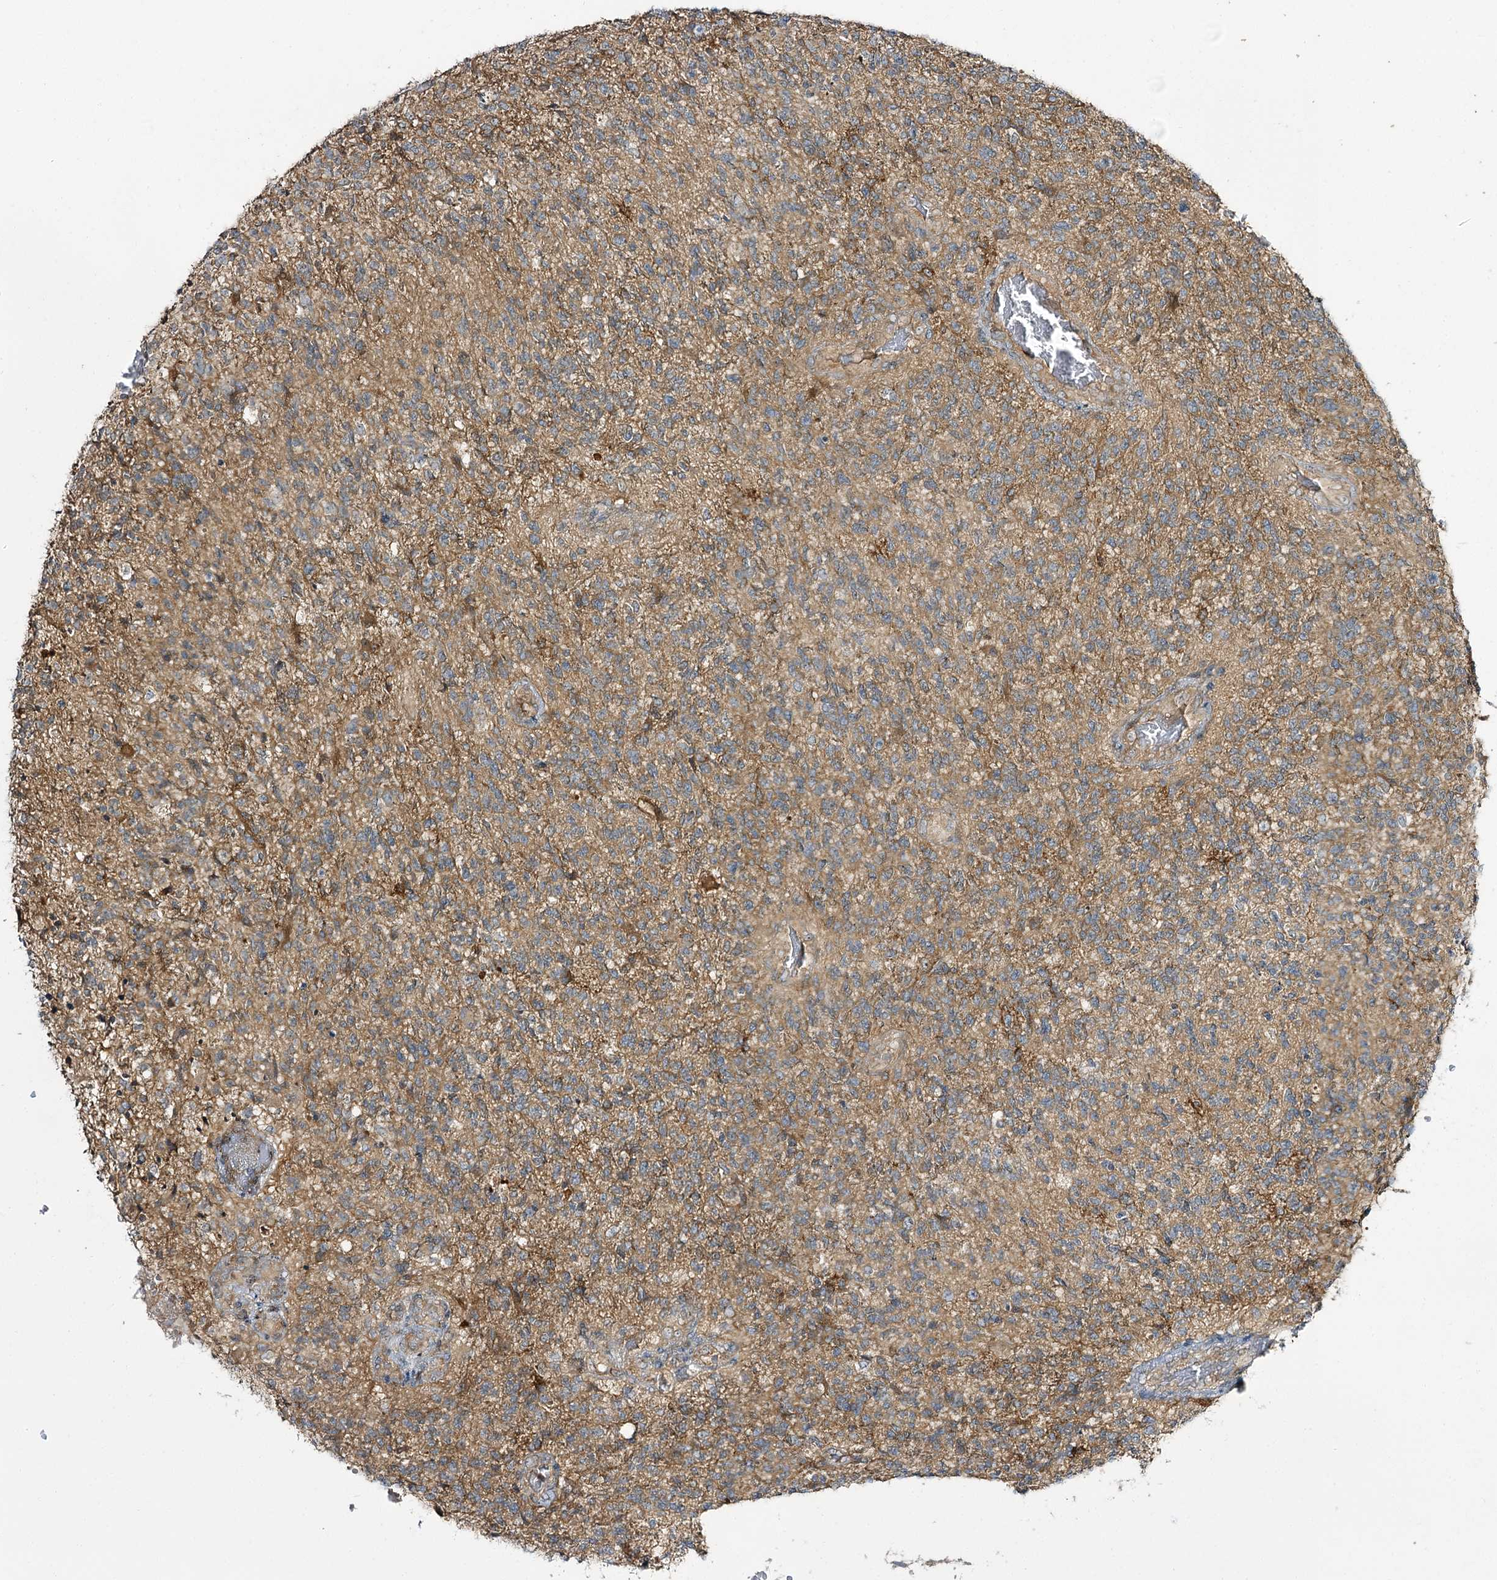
{"staining": {"intensity": "moderate", "quantity": ">75%", "location": "cytoplasmic/membranous"}, "tissue": "glioma", "cell_type": "Tumor cells", "image_type": "cancer", "snomed": [{"axis": "morphology", "description": "Glioma, malignant, High grade"}, {"axis": "topography", "description": "Brain"}], "caption": "Moderate cytoplasmic/membranous expression is appreciated in about >75% of tumor cells in malignant glioma (high-grade). The staining is performed using DAB brown chromogen to label protein expression. The nuclei are counter-stained blue using hematoxylin.", "gene": "C11orf80", "patient": {"sex": "male", "age": 56}}